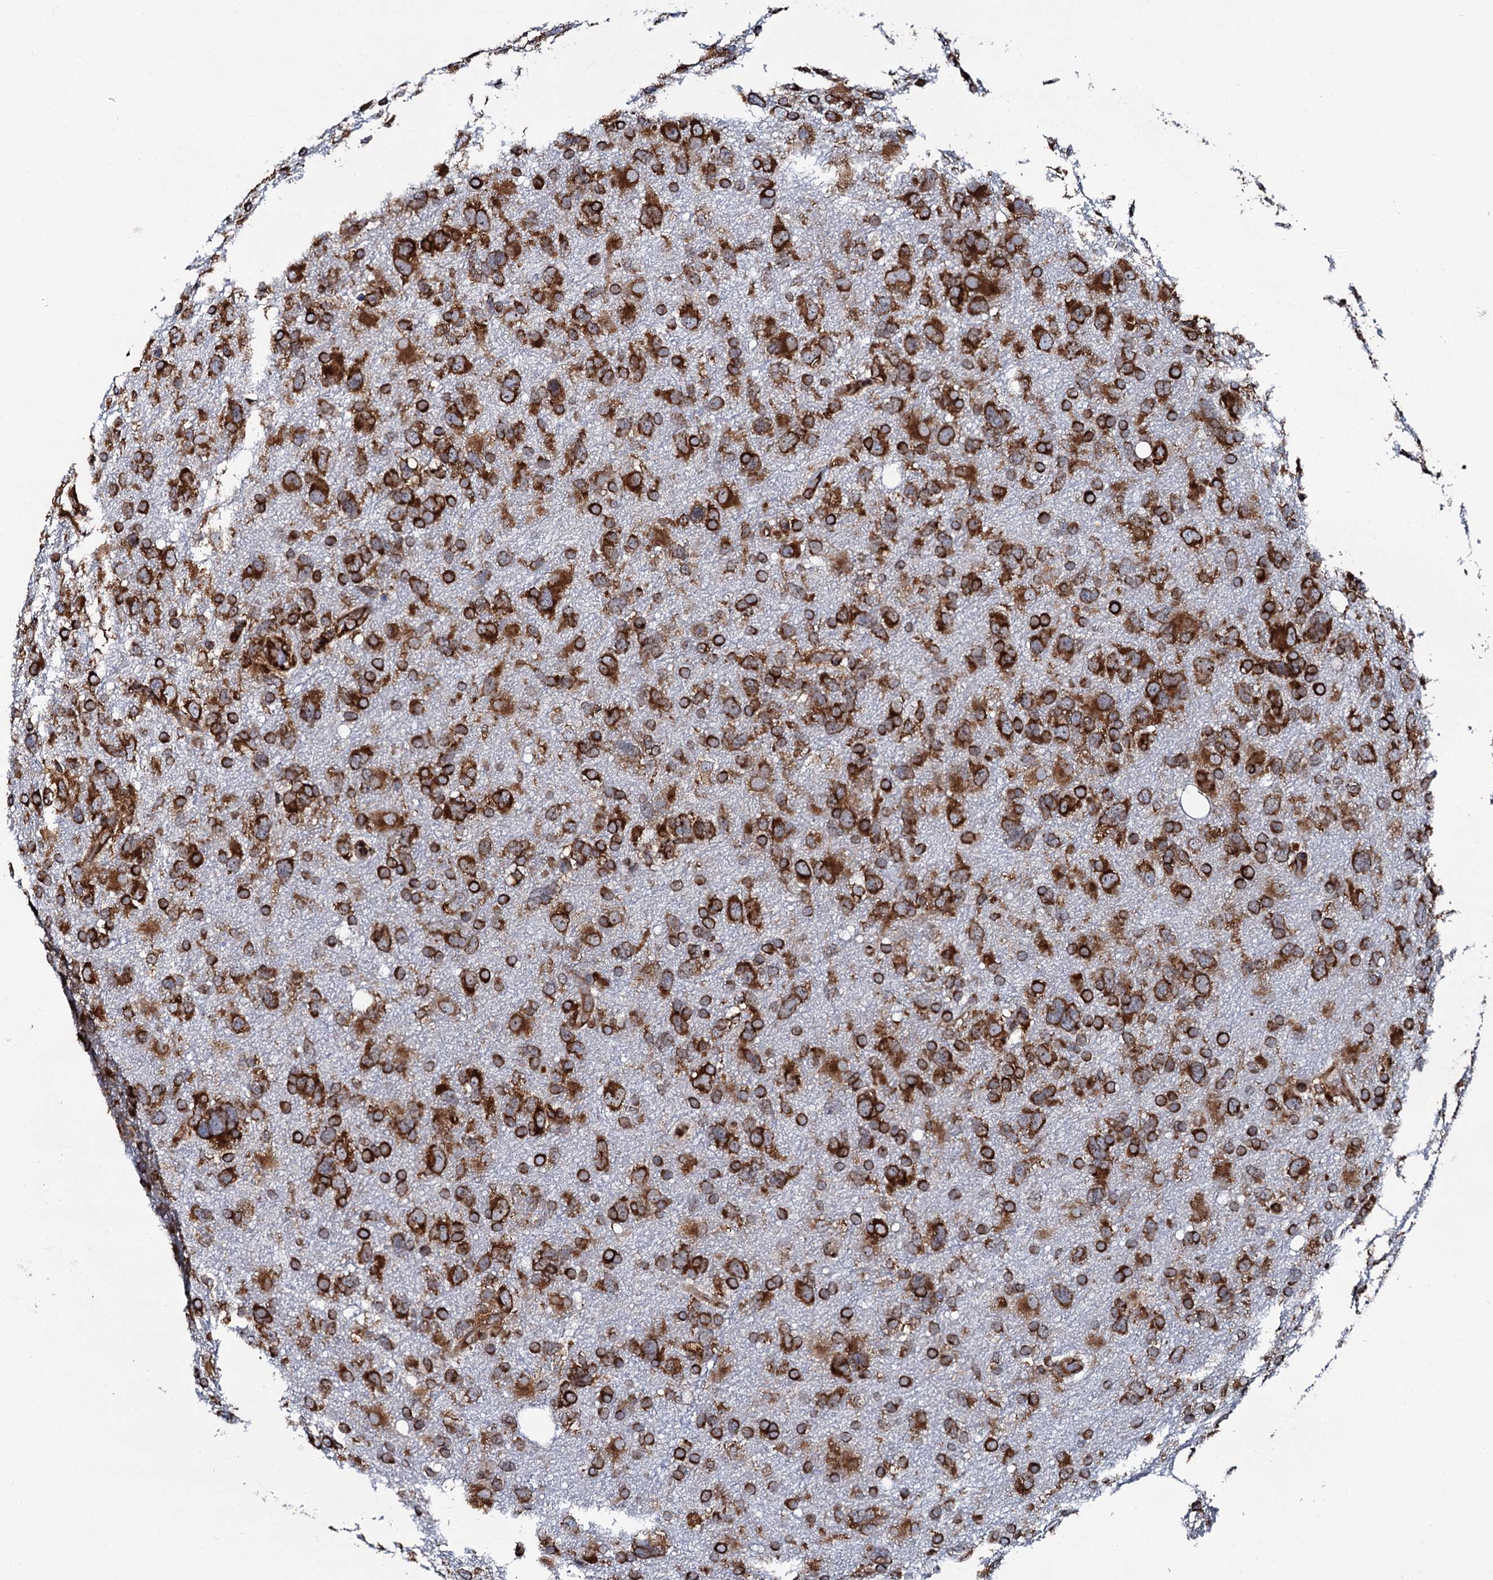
{"staining": {"intensity": "strong", "quantity": ">75%", "location": "cytoplasmic/membranous"}, "tissue": "glioma", "cell_type": "Tumor cells", "image_type": "cancer", "snomed": [{"axis": "morphology", "description": "Glioma, malignant, High grade"}, {"axis": "topography", "description": "Brain"}], "caption": "Brown immunohistochemical staining in malignant glioma (high-grade) exhibits strong cytoplasmic/membranous positivity in approximately >75% of tumor cells. The staining was performed using DAB (3,3'-diaminobenzidine), with brown indicating positive protein expression. Nuclei are stained blue with hematoxylin.", "gene": "SPTY2D1", "patient": {"sex": "male", "age": 61}}